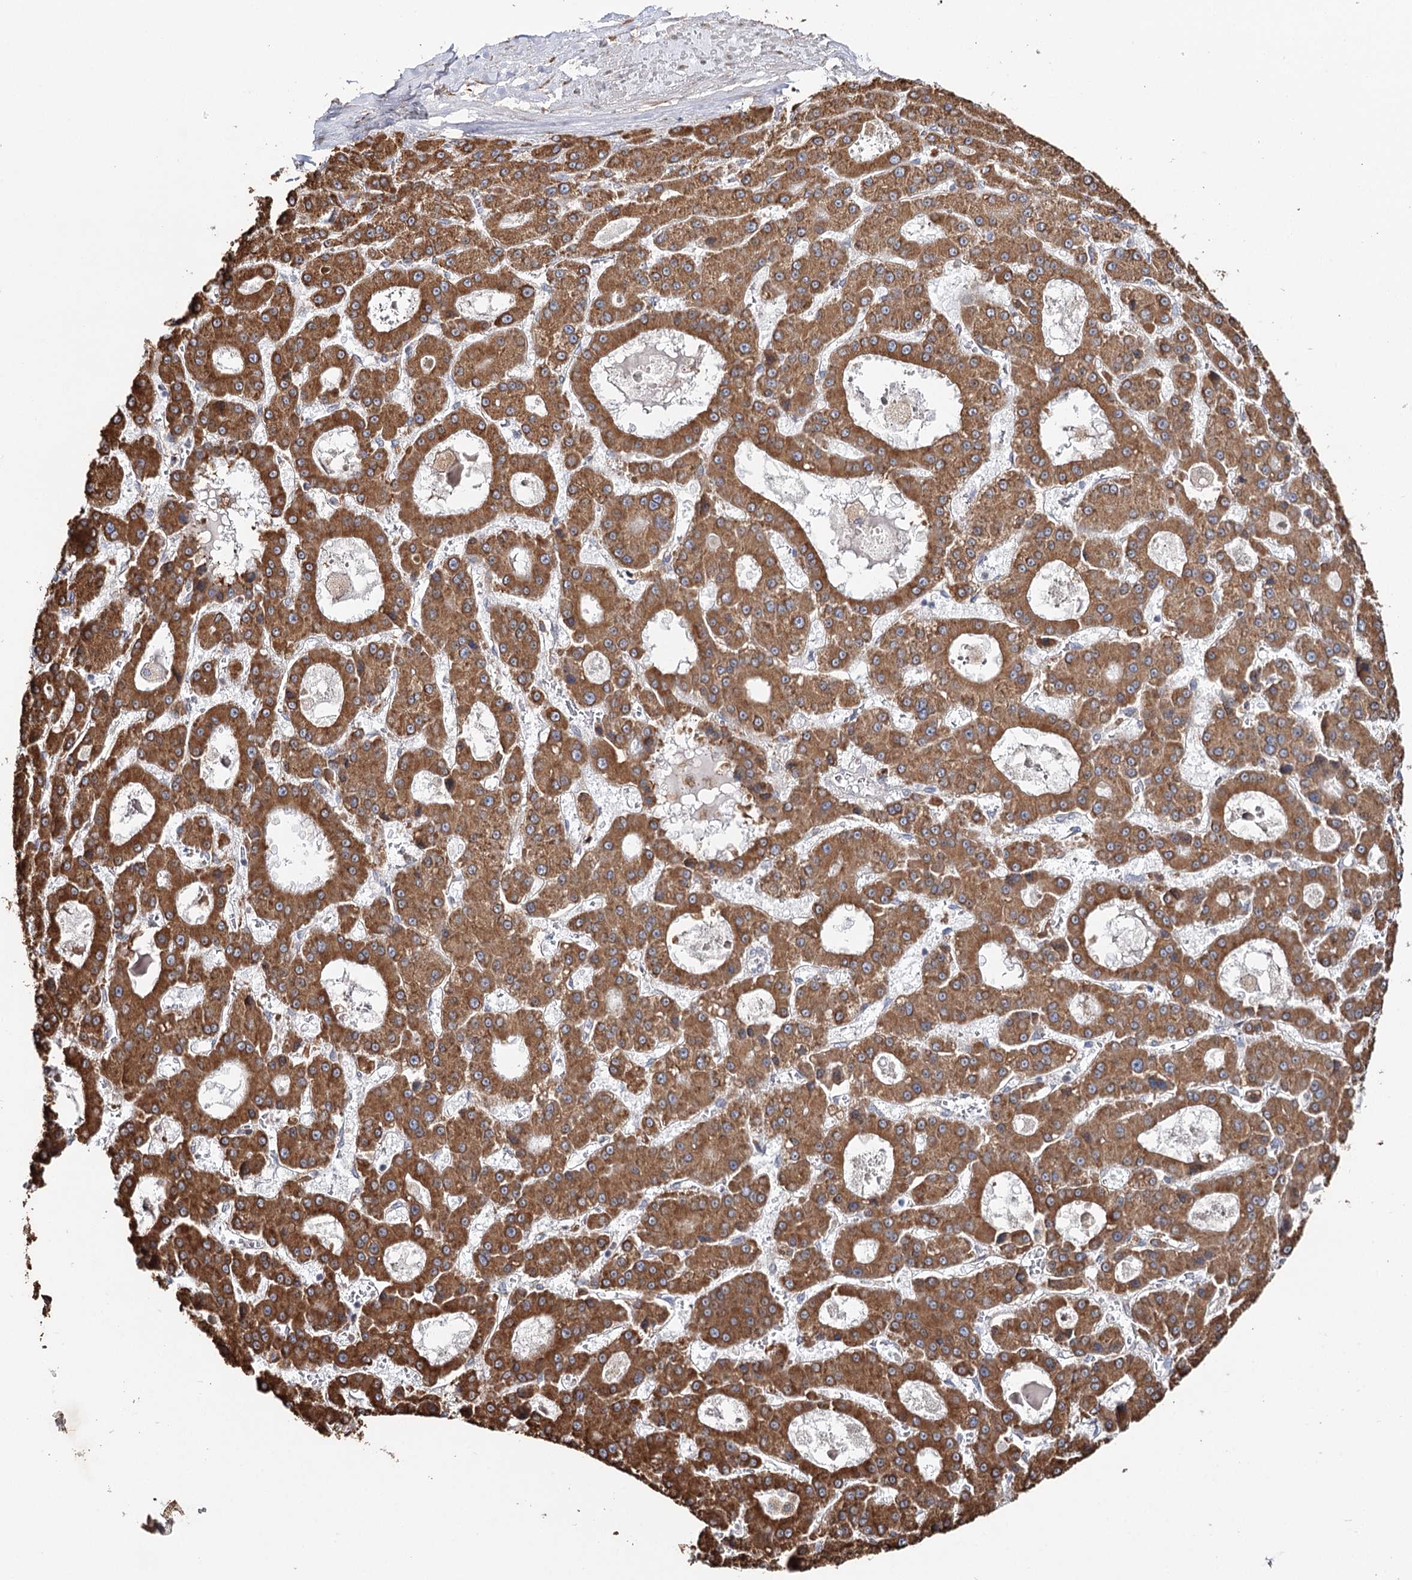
{"staining": {"intensity": "strong", "quantity": ">75%", "location": "cytoplasmic/membranous"}, "tissue": "liver cancer", "cell_type": "Tumor cells", "image_type": "cancer", "snomed": [{"axis": "morphology", "description": "Carcinoma, Hepatocellular, NOS"}, {"axis": "topography", "description": "Liver"}], "caption": "Liver cancer (hepatocellular carcinoma) was stained to show a protein in brown. There is high levels of strong cytoplasmic/membranous positivity in about >75% of tumor cells. Nuclei are stained in blue.", "gene": "VEGFA", "patient": {"sex": "male", "age": 70}}